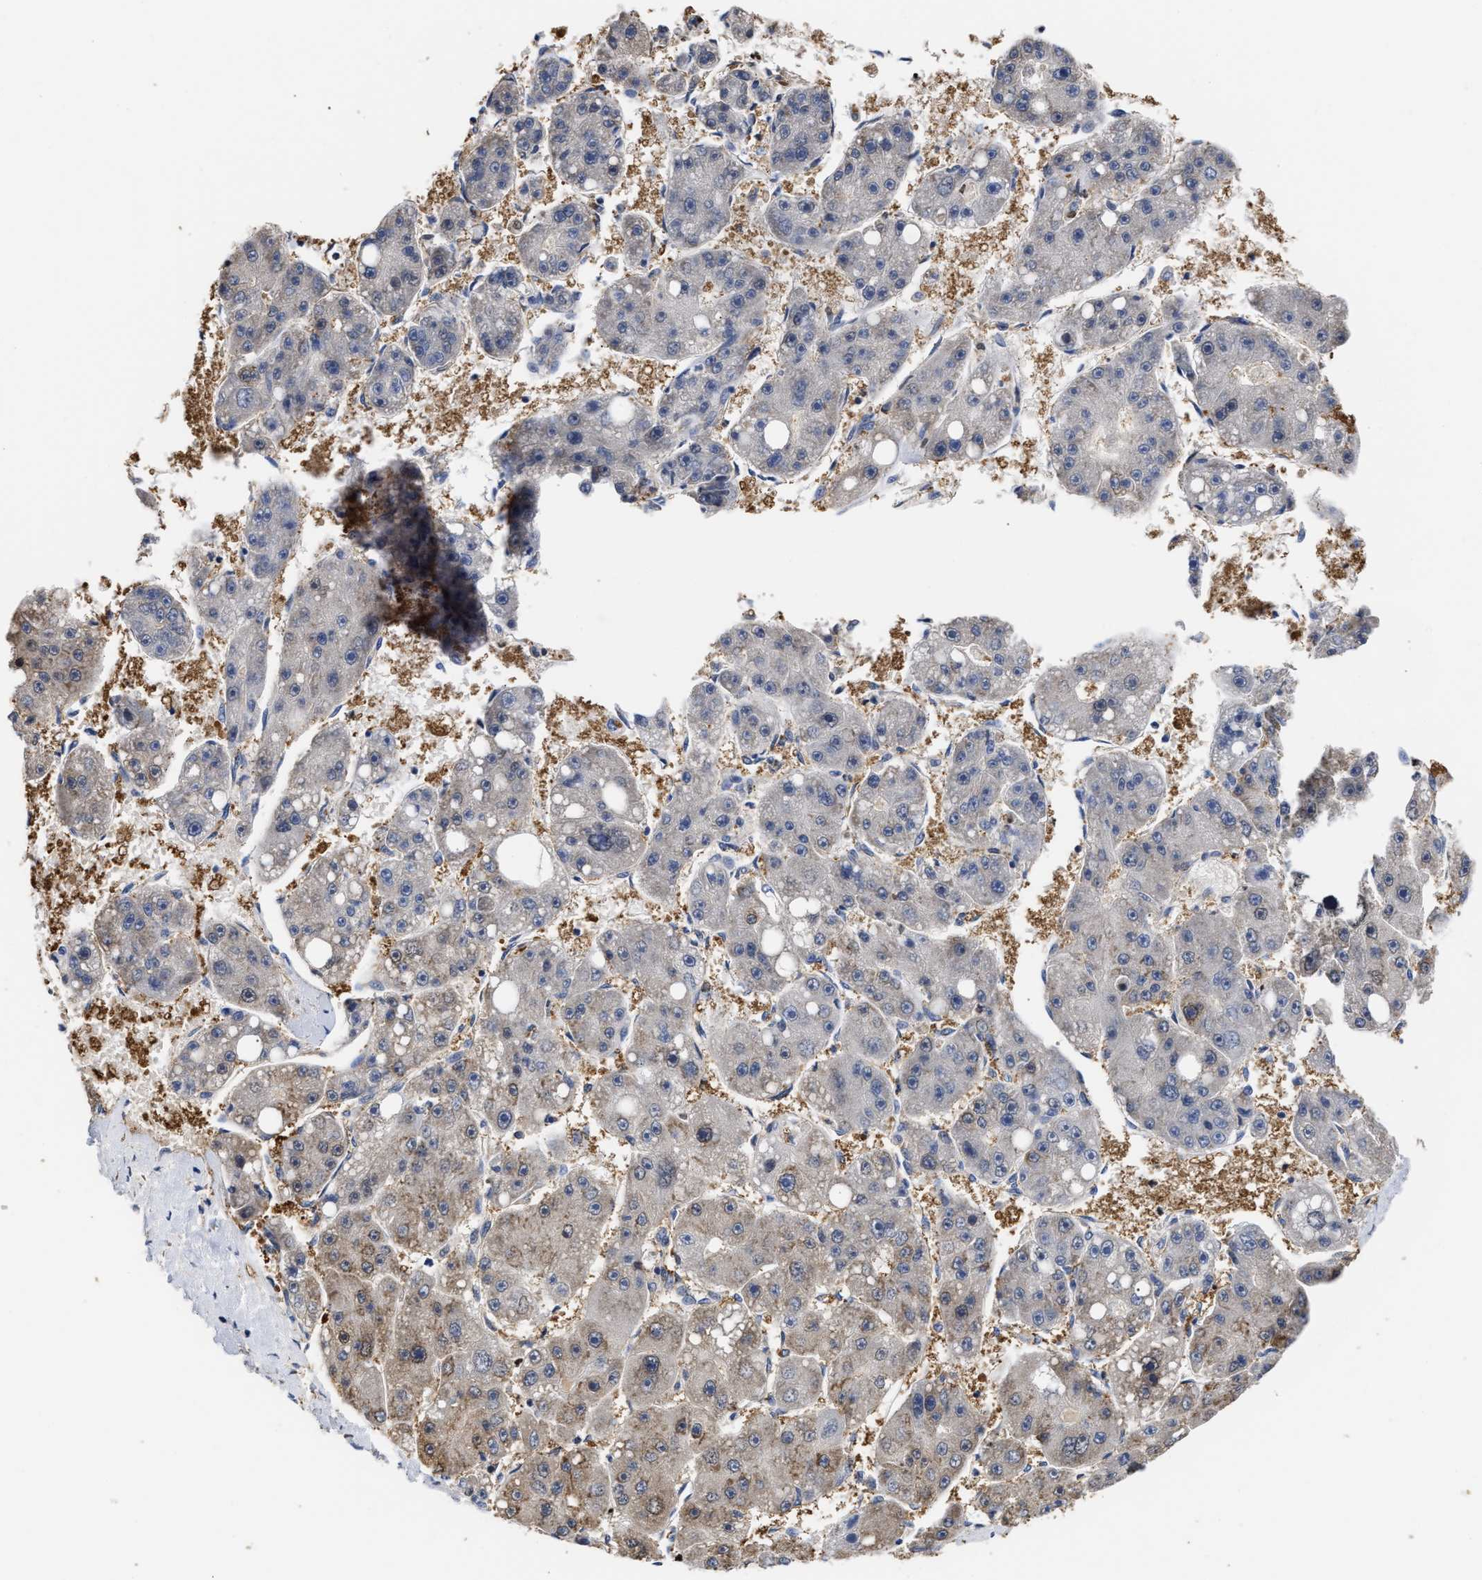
{"staining": {"intensity": "weak", "quantity": "25%-75%", "location": "cytoplasmic/membranous"}, "tissue": "liver cancer", "cell_type": "Tumor cells", "image_type": "cancer", "snomed": [{"axis": "morphology", "description": "Carcinoma, Hepatocellular, NOS"}, {"axis": "topography", "description": "Liver"}], "caption": "Hepatocellular carcinoma (liver) tissue displays weak cytoplasmic/membranous positivity in about 25%-75% of tumor cells", "gene": "KLHDC1", "patient": {"sex": "female", "age": 61}}